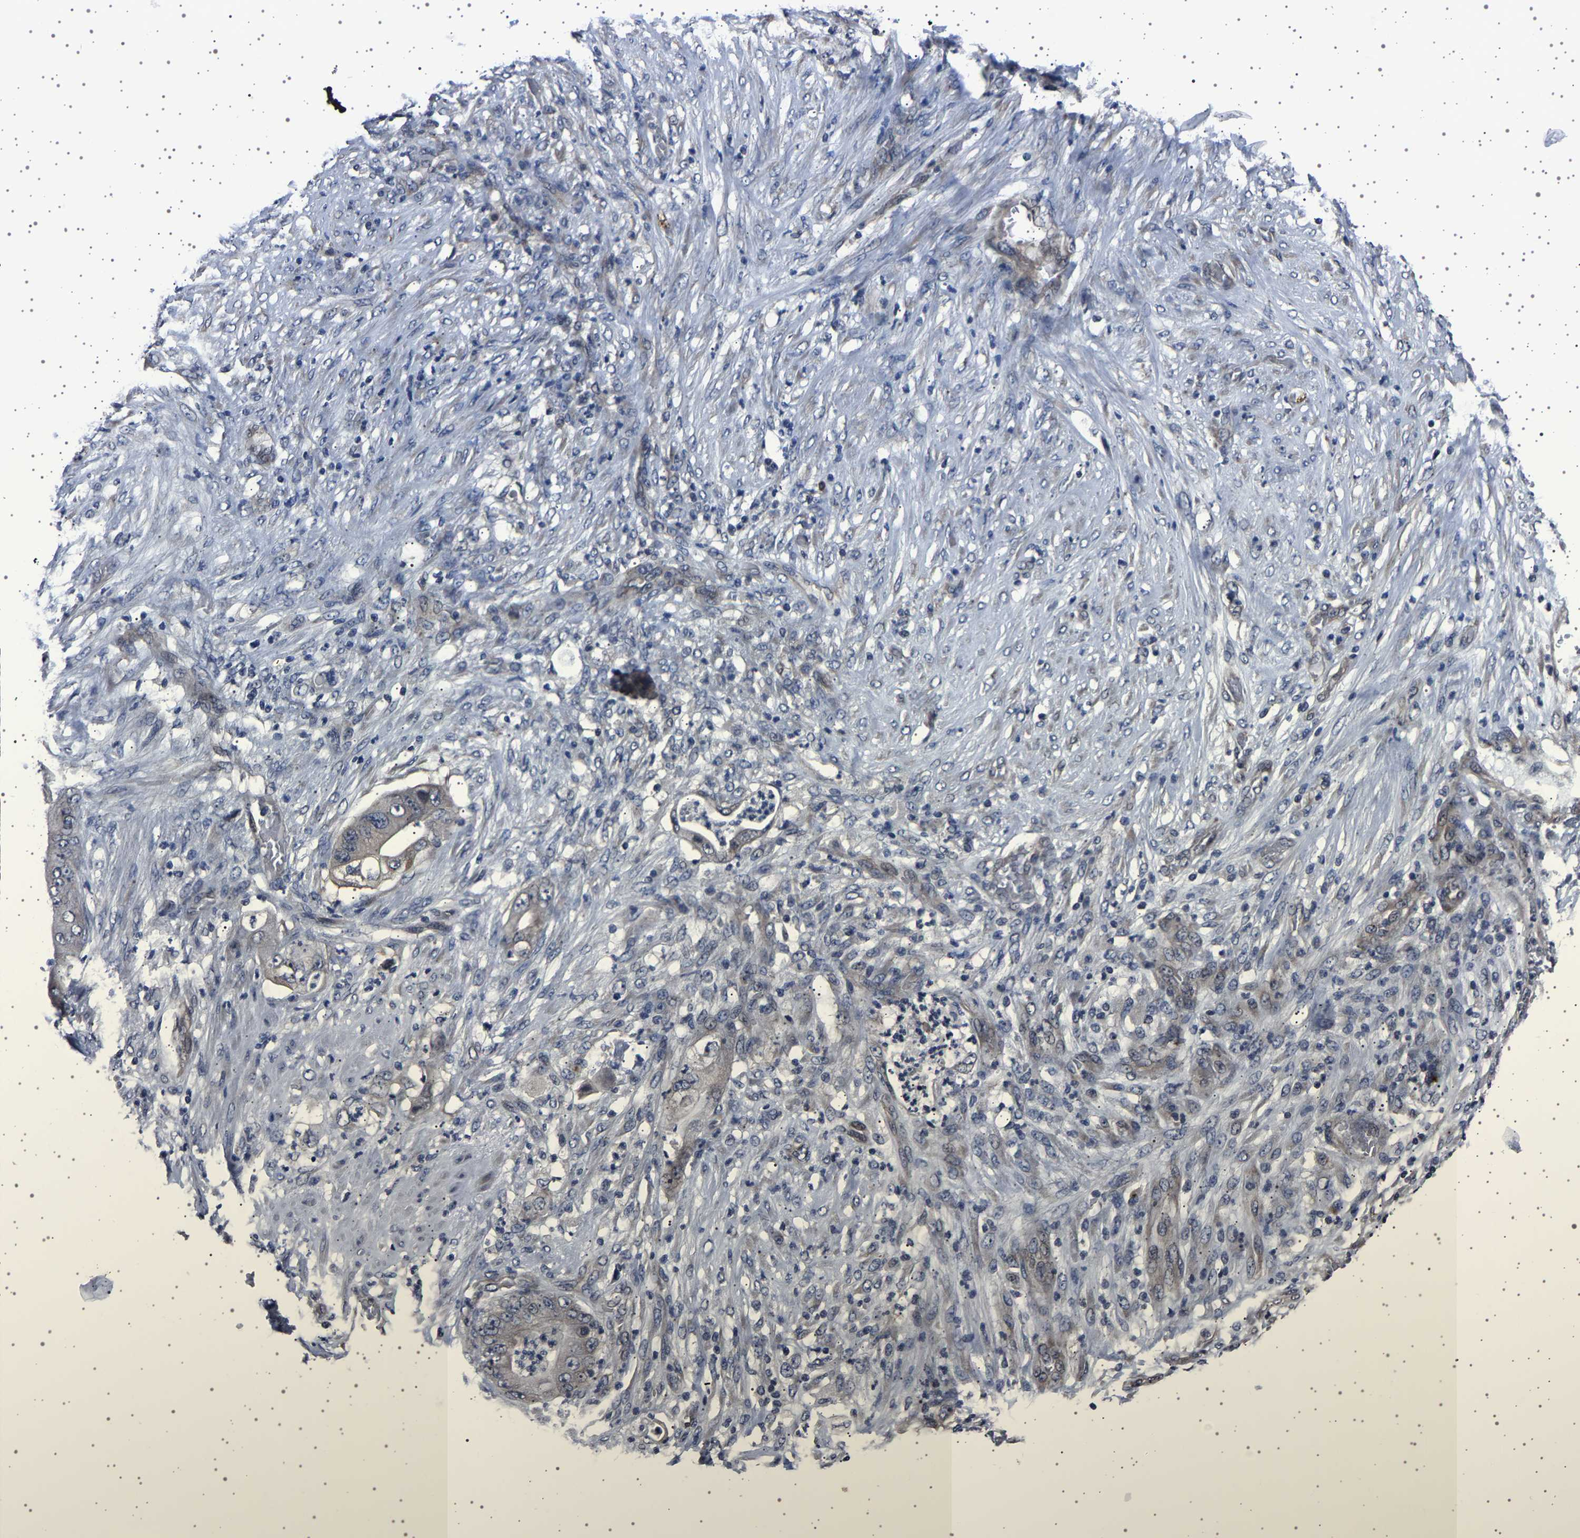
{"staining": {"intensity": "weak", "quantity": "<25%", "location": "cytoplasmic/membranous"}, "tissue": "stomach cancer", "cell_type": "Tumor cells", "image_type": "cancer", "snomed": [{"axis": "morphology", "description": "Adenocarcinoma, NOS"}, {"axis": "topography", "description": "Stomach"}], "caption": "This is an immunohistochemistry (IHC) image of stomach cancer. There is no staining in tumor cells.", "gene": "IL10RB", "patient": {"sex": "female", "age": 73}}